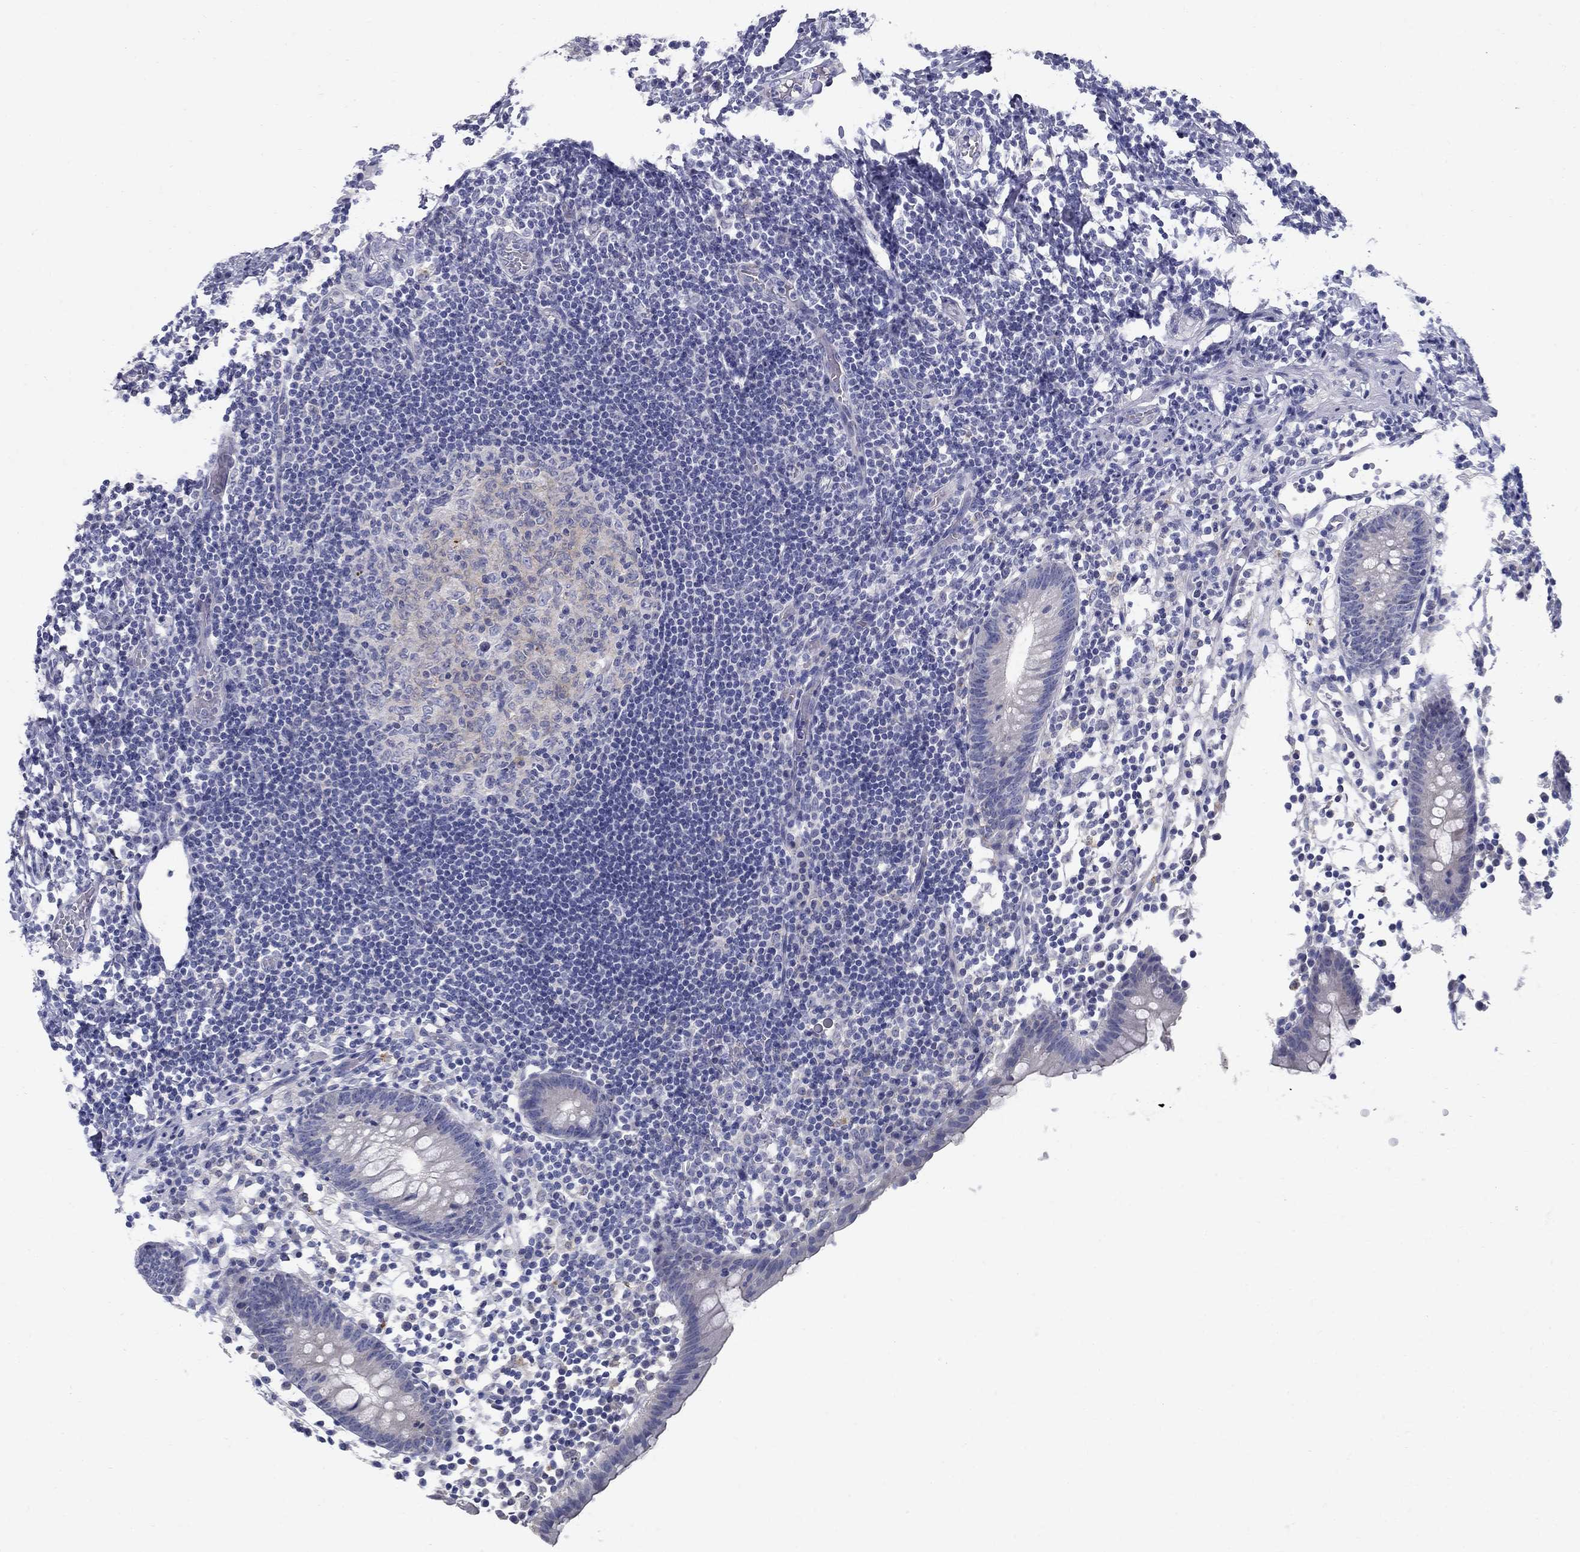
{"staining": {"intensity": "negative", "quantity": "none", "location": "none"}, "tissue": "appendix", "cell_type": "Glandular cells", "image_type": "normal", "snomed": [{"axis": "morphology", "description": "Normal tissue, NOS"}, {"axis": "topography", "description": "Appendix"}], "caption": "The image demonstrates no staining of glandular cells in unremarkable appendix. (Brightfield microscopy of DAB (3,3'-diaminobenzidine) immunohistochemistry (IHC) at high magnification).", "gene": "TP53TG5", "patient": {"sex": "female", "age": 40}}